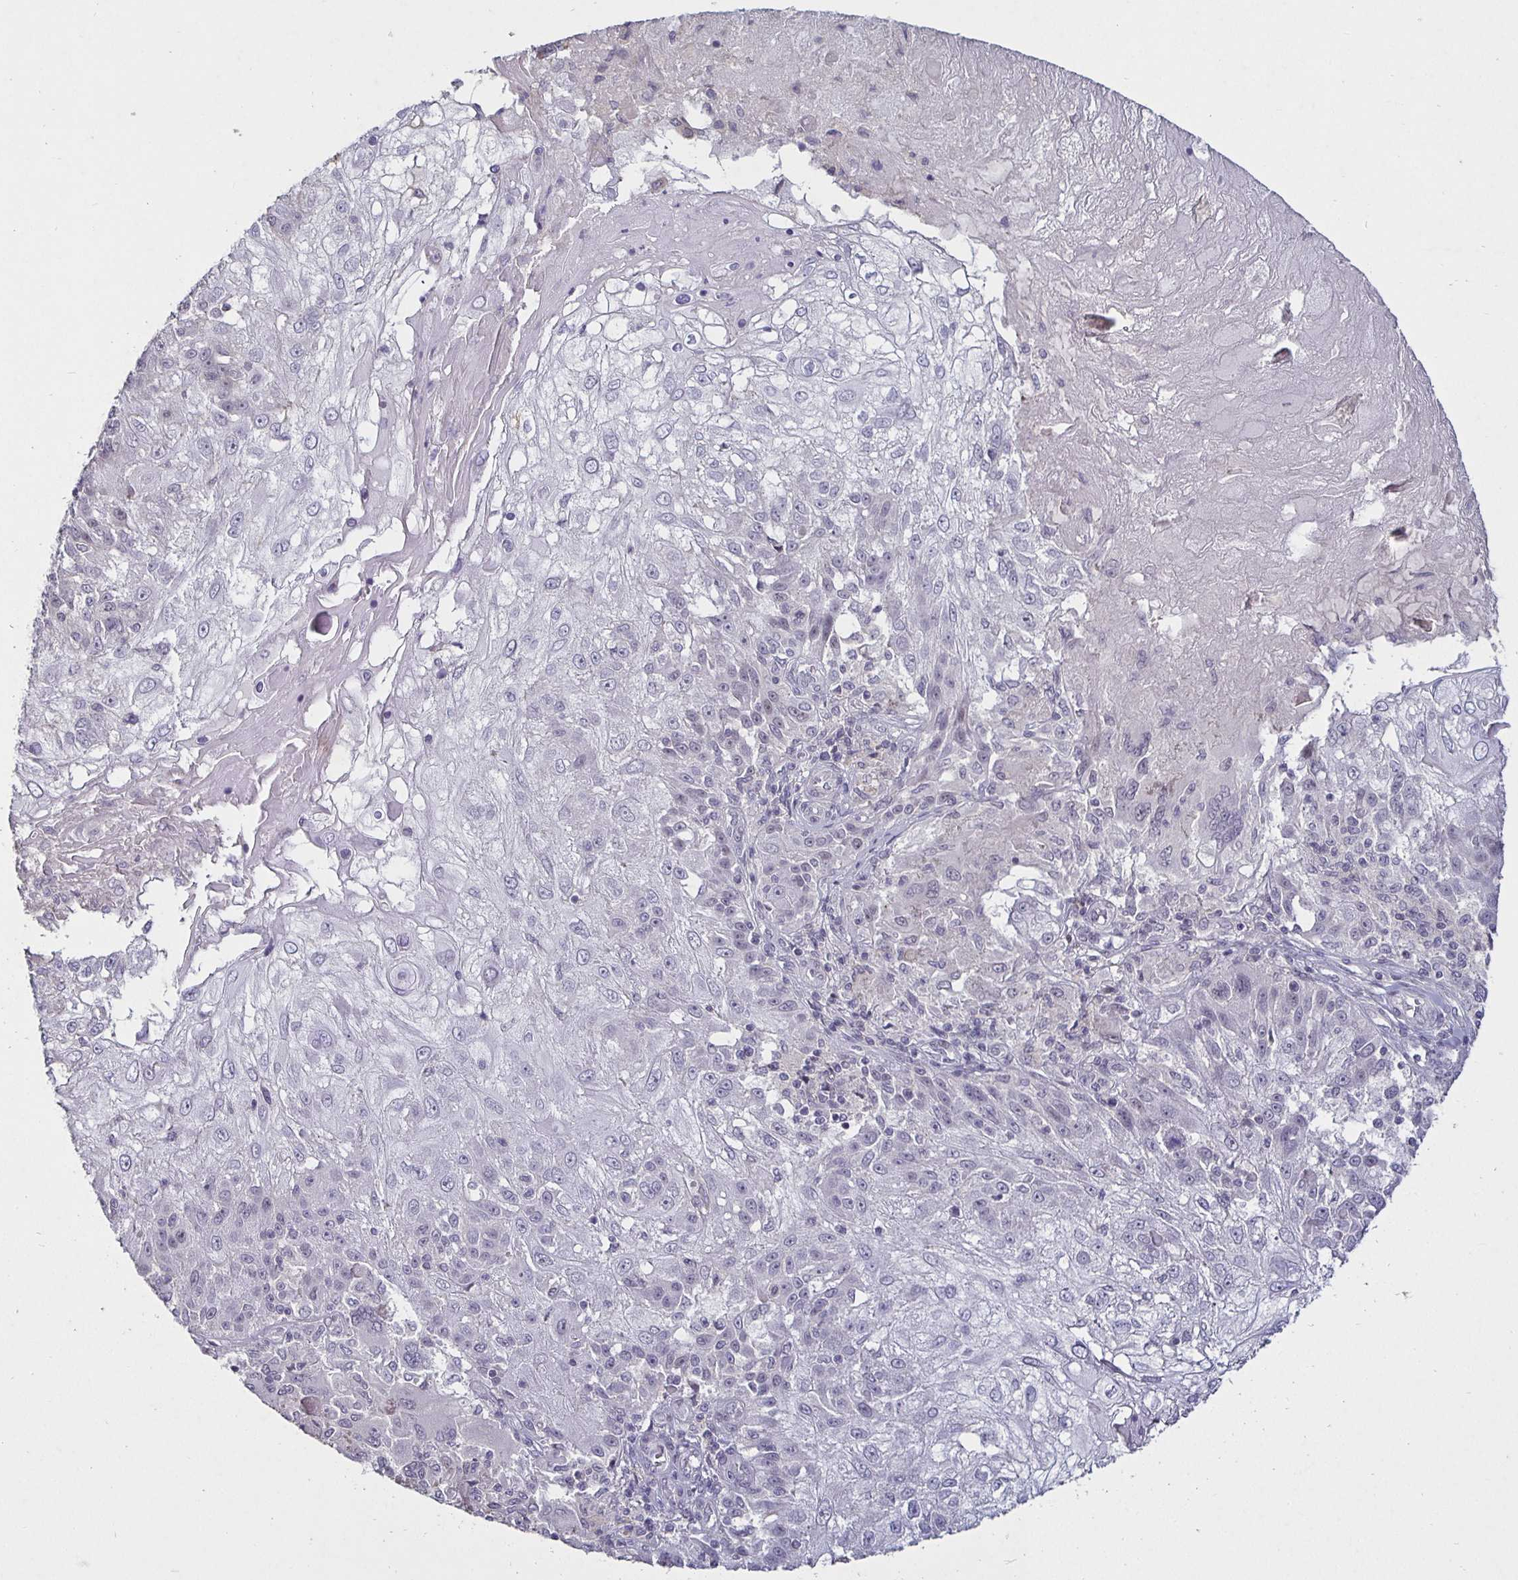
{"staining": {"intensity": "weak", "quantity": "<25%", "location": "nuclear"}, "tissue": "skin cancer", "cell_type": "Tumor cells", "image_type": "cancer", "snomed": [{"axis": "morphology", "description": "Normal tissue, NOS"}, {"axis": "morphology", "description": "Squamous cell carcinoma, NOS"}, {"axis": "topography", "description": "Skin"}], "caption": "A histopathology image of human skin cancer is negative for staining in tumor cells. Brightfield microscopy of immunohistochemistry stained with DAB (3,3'-diaminobenzidine) (brown) and hematoxylin (blue), captured at high magnification.", "gene": "MLH1", "patient": {"sex": "female", "age": 83}}